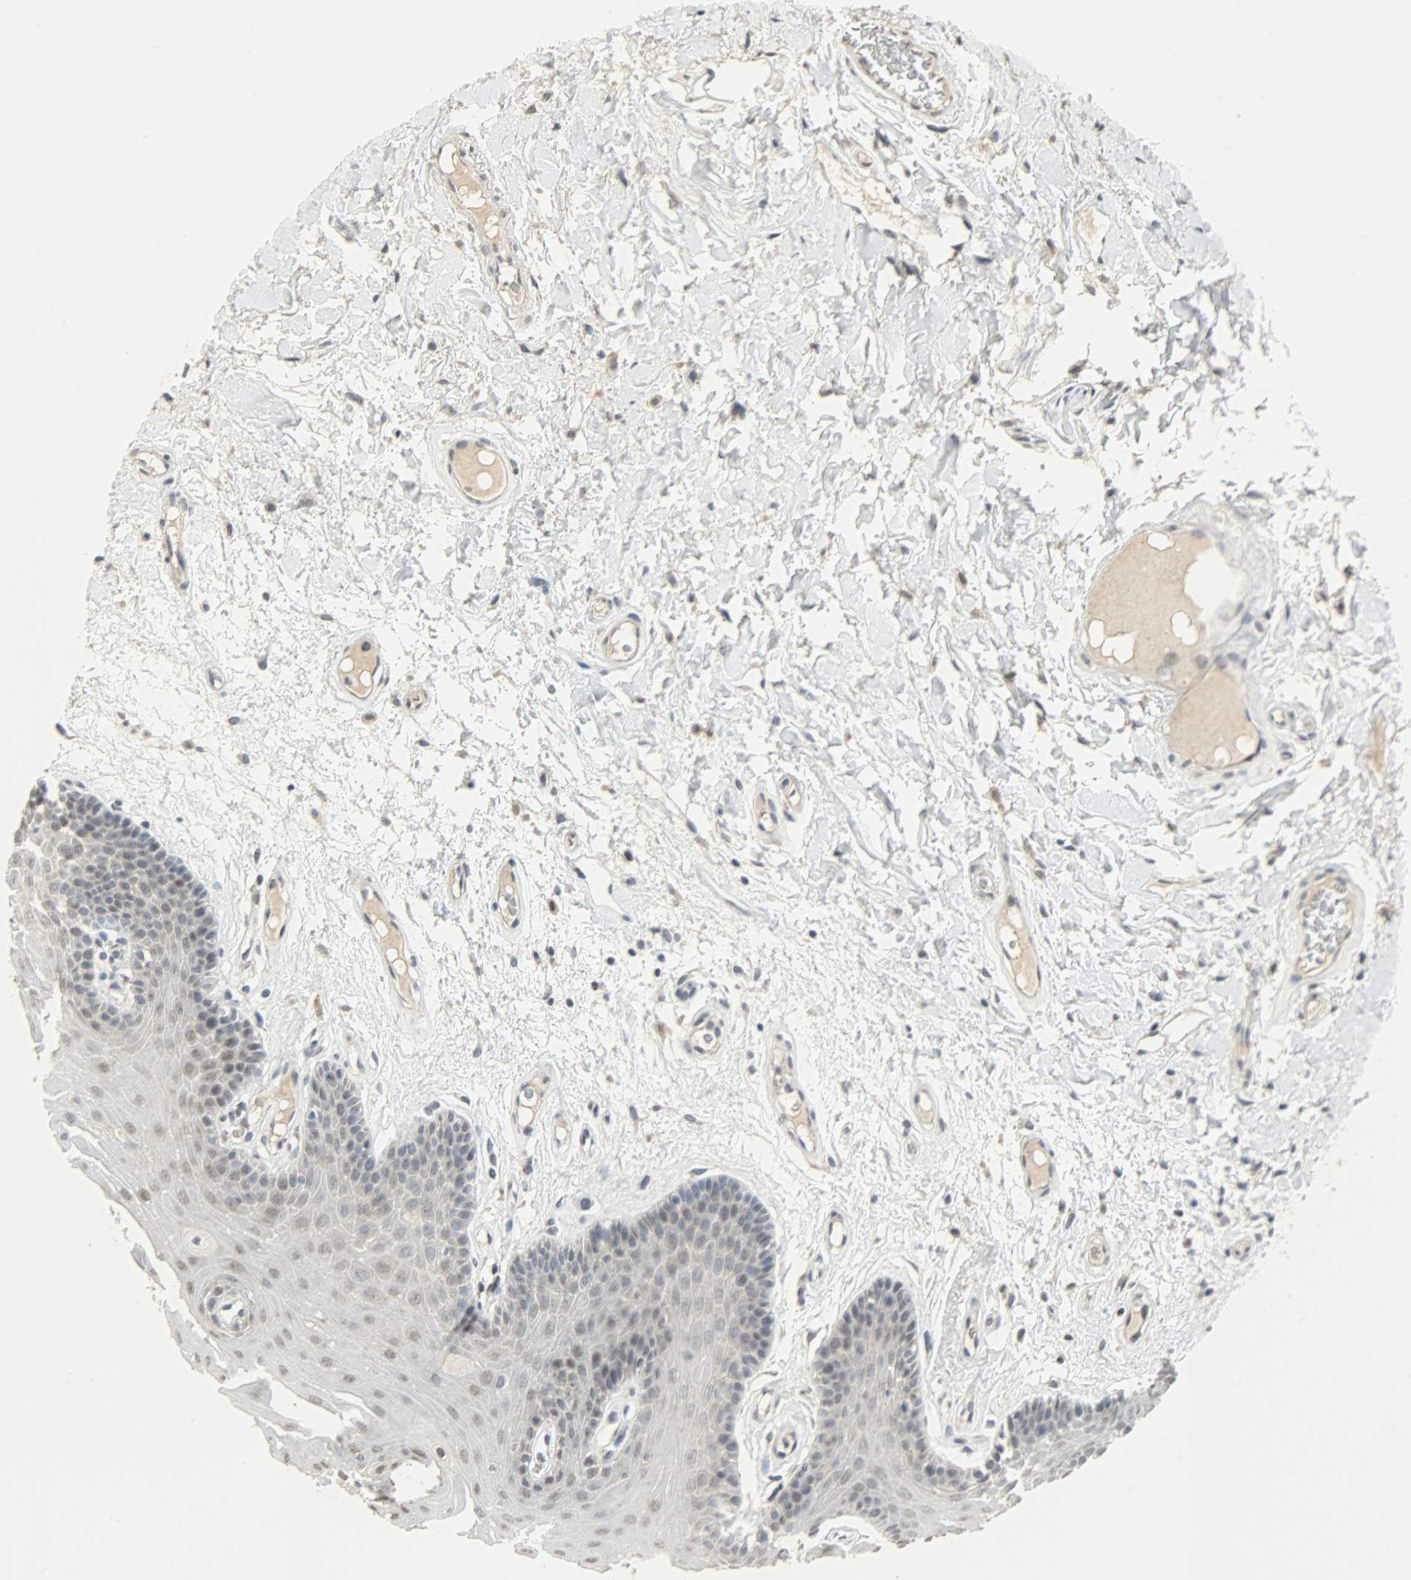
{"staining": {"intensity": "weak", "quantity": "25%-75%", "location": "nuclear"}, "tissue": "oral mucosa", "cell_type": "Squamous epithelial cells", "image_type": "normal", "snomed": [{"axis": "morphology", "description": "Normal tissue, NOS"}, {"axis": "morphology", "description": "Squamous cell carcinoma, NOS"}, {"axis": "topography", "description": "Skeletal muscle"}, {"axis": "topography", "description": "Oral tissue"}, {"axis": "topography", "description": "Head-Neck"}], "caption": "Oral mucosa stained with DAB IHC demonstrates low levels of weak nuclear staining in about 25%-75% of squamous epithelial cells. The protein of interest is stained brown, and the nuclei are stained in blue (DAB (3,3'-diaminobenzidine) IHC with brightfield microscopy, high magnification).", "gene": "DNAJB6", "patient": {"sex": "male", "age": 71}}